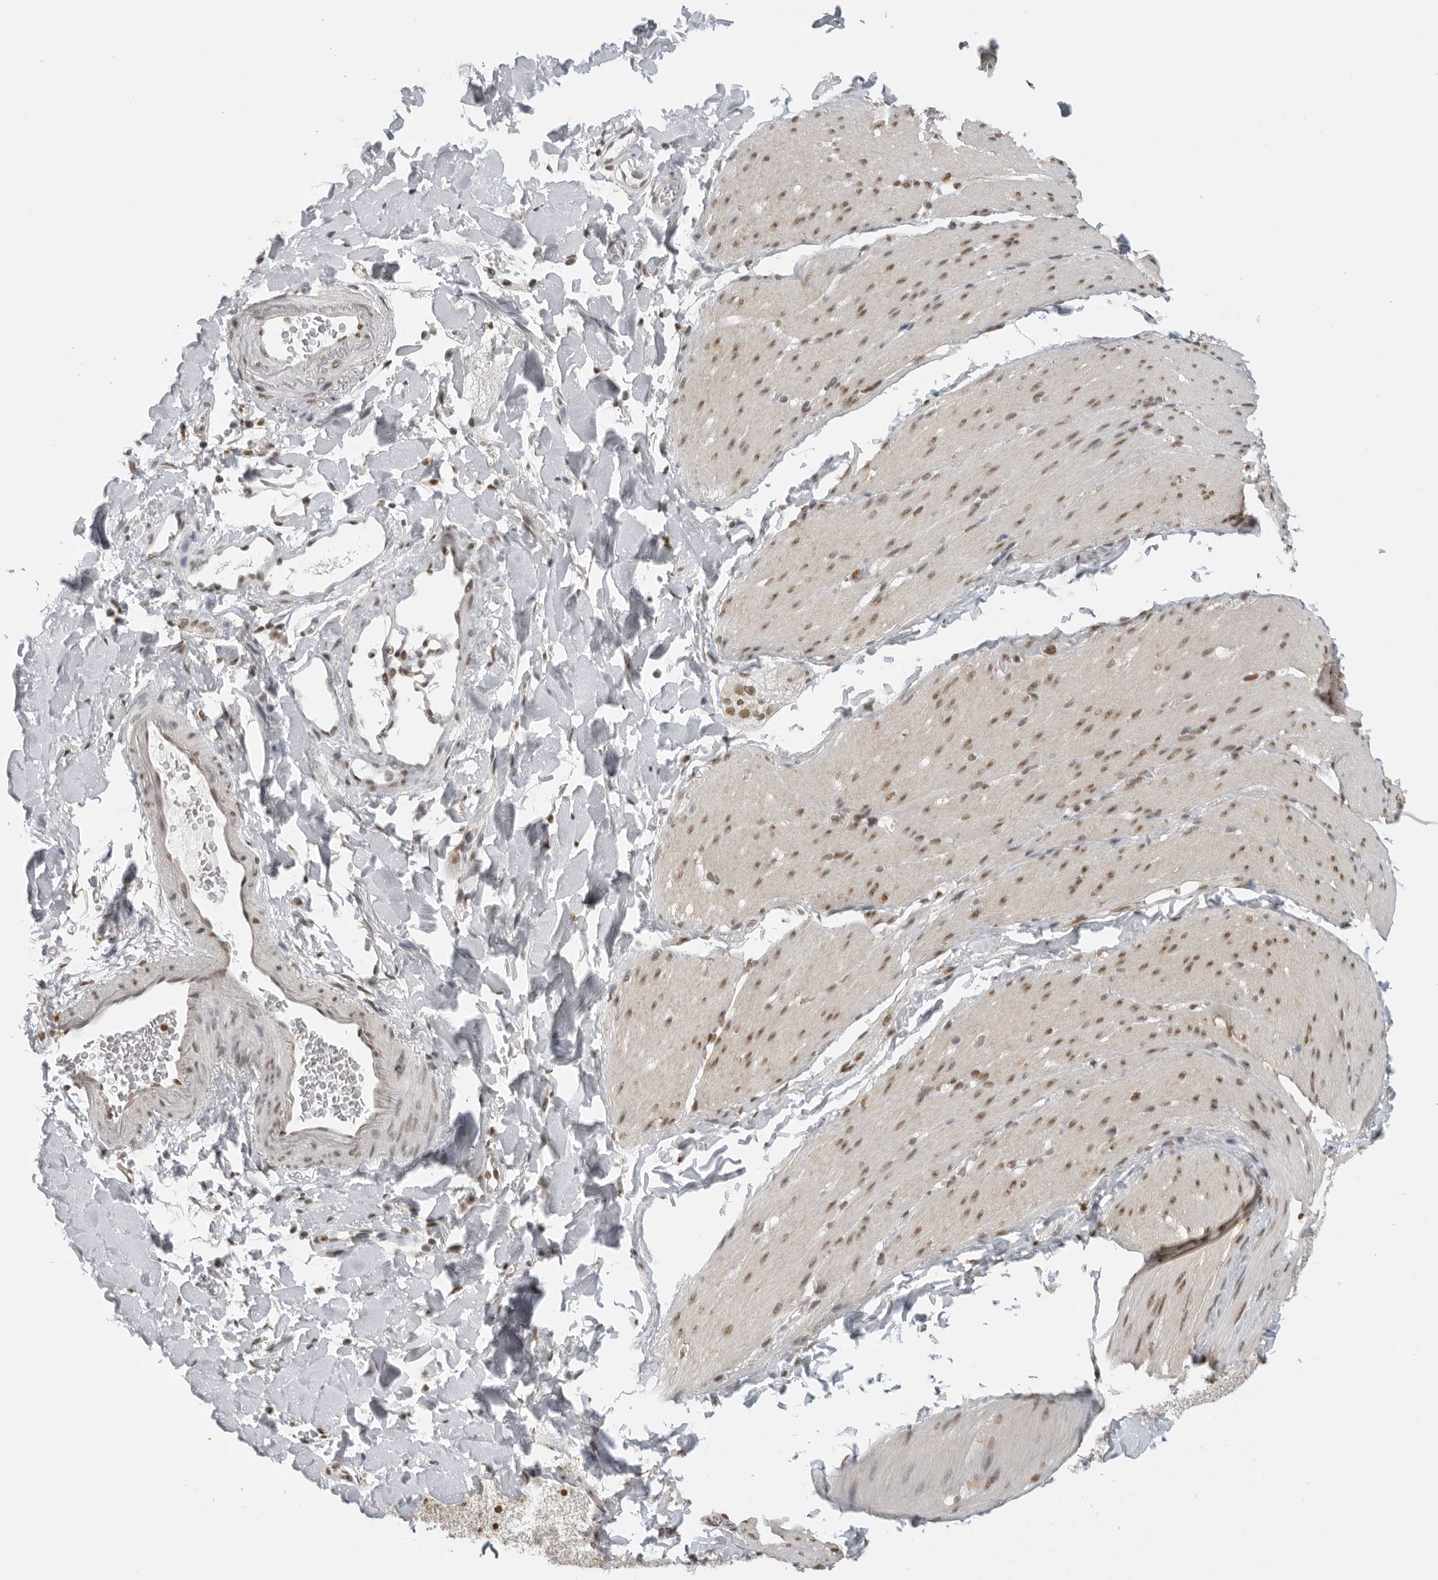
{"staining": {"intensity": "moderate", "quantity": ">75%", "location": "nuclear"}, "tissue": "smooth muscle", "cell_type": "Smooth muscle cells", "image_type": "normal", "snomed": [{"axis": "morphology", "description": "Normal tissue, NOS"}, {"axis": "topography", "description": "Smooth muscle"}, {"axis": "topography", "description": "Small intestine"}], "caption": "IHC of unremarkable smooth muscle demonstrates medium levels of moderate nuclear staining in approximately >75% of smooth muscle cells. (IHC, brightfield microscopy, high magnification).", "gene": "RPA2", "patient": {"sex": "female", "age": 84}}